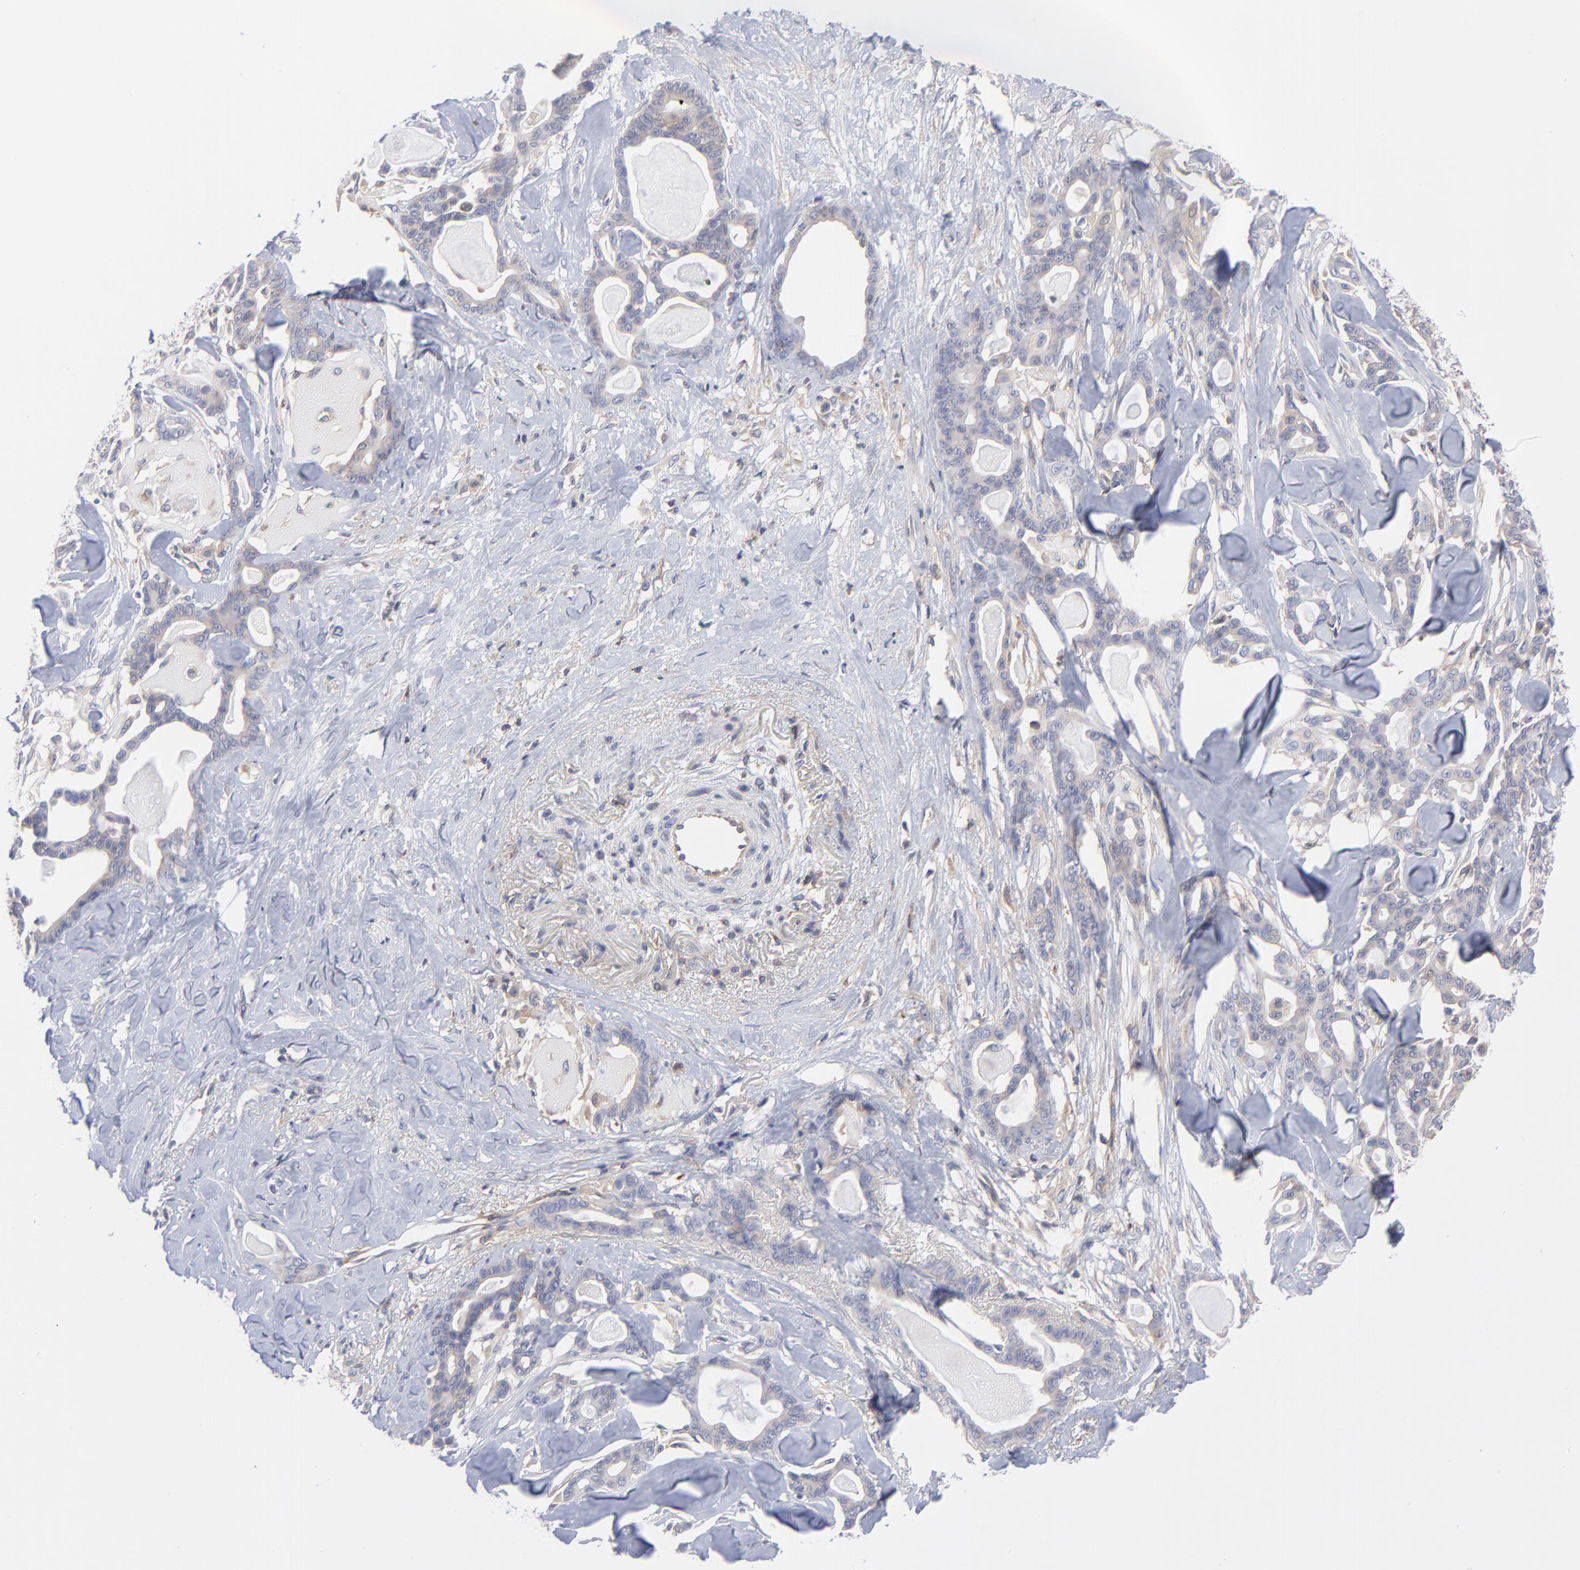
{"staining": {"intensity": "weak", "quantity": ">75%", "location": "cytoplasmic/membranous"}, "tissue": "pancreatic cancer", "cell_type": "Tumor cells", "image_type": "cancer", "snomed": [{"axis": "morphology", "description": "Adenocarcinoma, NOS"}, {"axis": "topography", "description": "Pancreas"}], "caption": "High-magnification brightfield microscopy of pancreatic adenocarcinoma stained with DAB (brown) and counterstained with hematoxylin (blue). tumor cells exhibit weak cytoplasmic/membranous positivity is identified in approximately>75% of cells. (DAB (3,3'-diaminobenzidine) IHC with brightfield microscopy, high magnification).", "gene": "NFKBIA", "patient": {"sex": "male", "age": 63}}